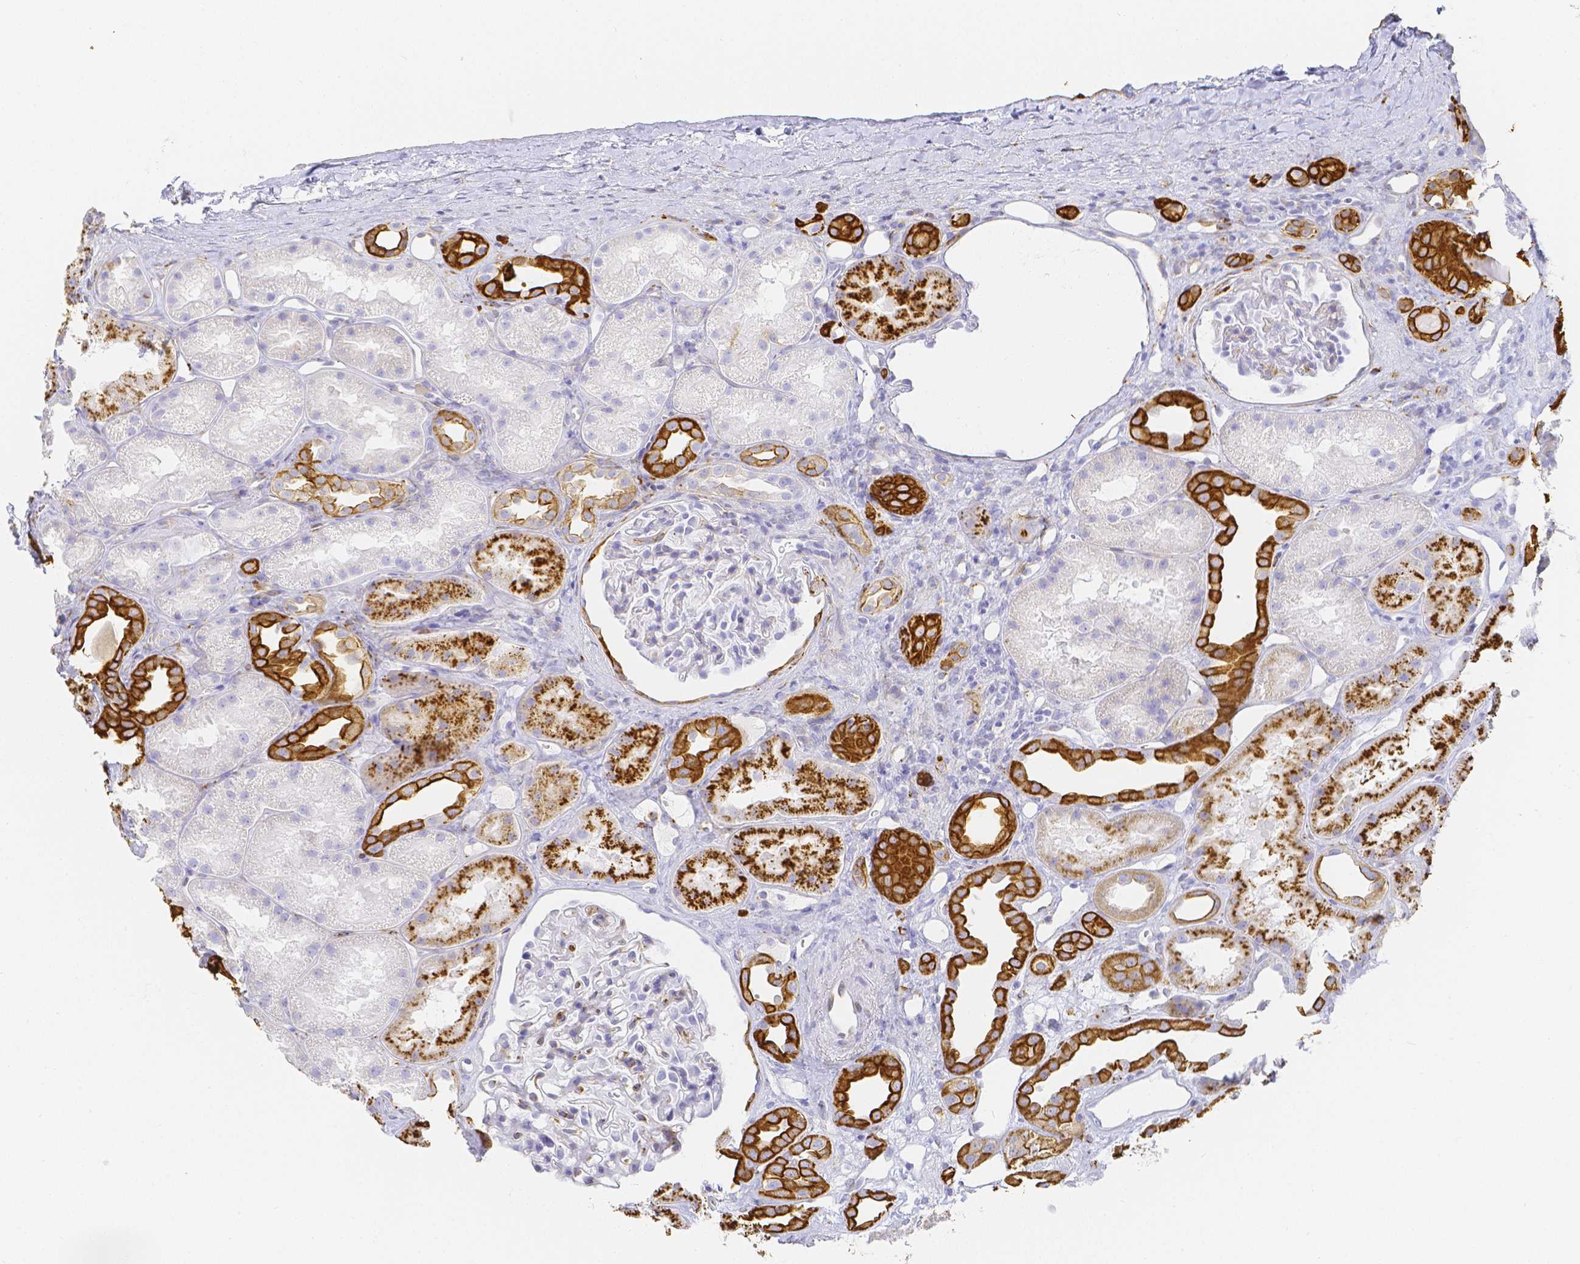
{"staining": {"intensity": "moderate", "quantity": "<25%", "location": "cytoplasmic/membranous"}, "tissue": "kidney", "cell_type": "Cells in glomeruli", "image_type": "normal", "snomed": [{"axis": "morphology", "description": "Normal tissue, NOS"}, {"axis": "topography", "description": "Kidney"}], "caption": "Kidney stained with DAB IHC displays low levels of moderate cytoplasmic/membranous expression in approximately <25% of cells in glomeruli. The staining is performed using DAB brown chromogen to label protein expression. The nuclei are counter-stained blue using hematoxylin.", "gene": "SMURF1", "patient": {"sex": "male", "age": 61}}